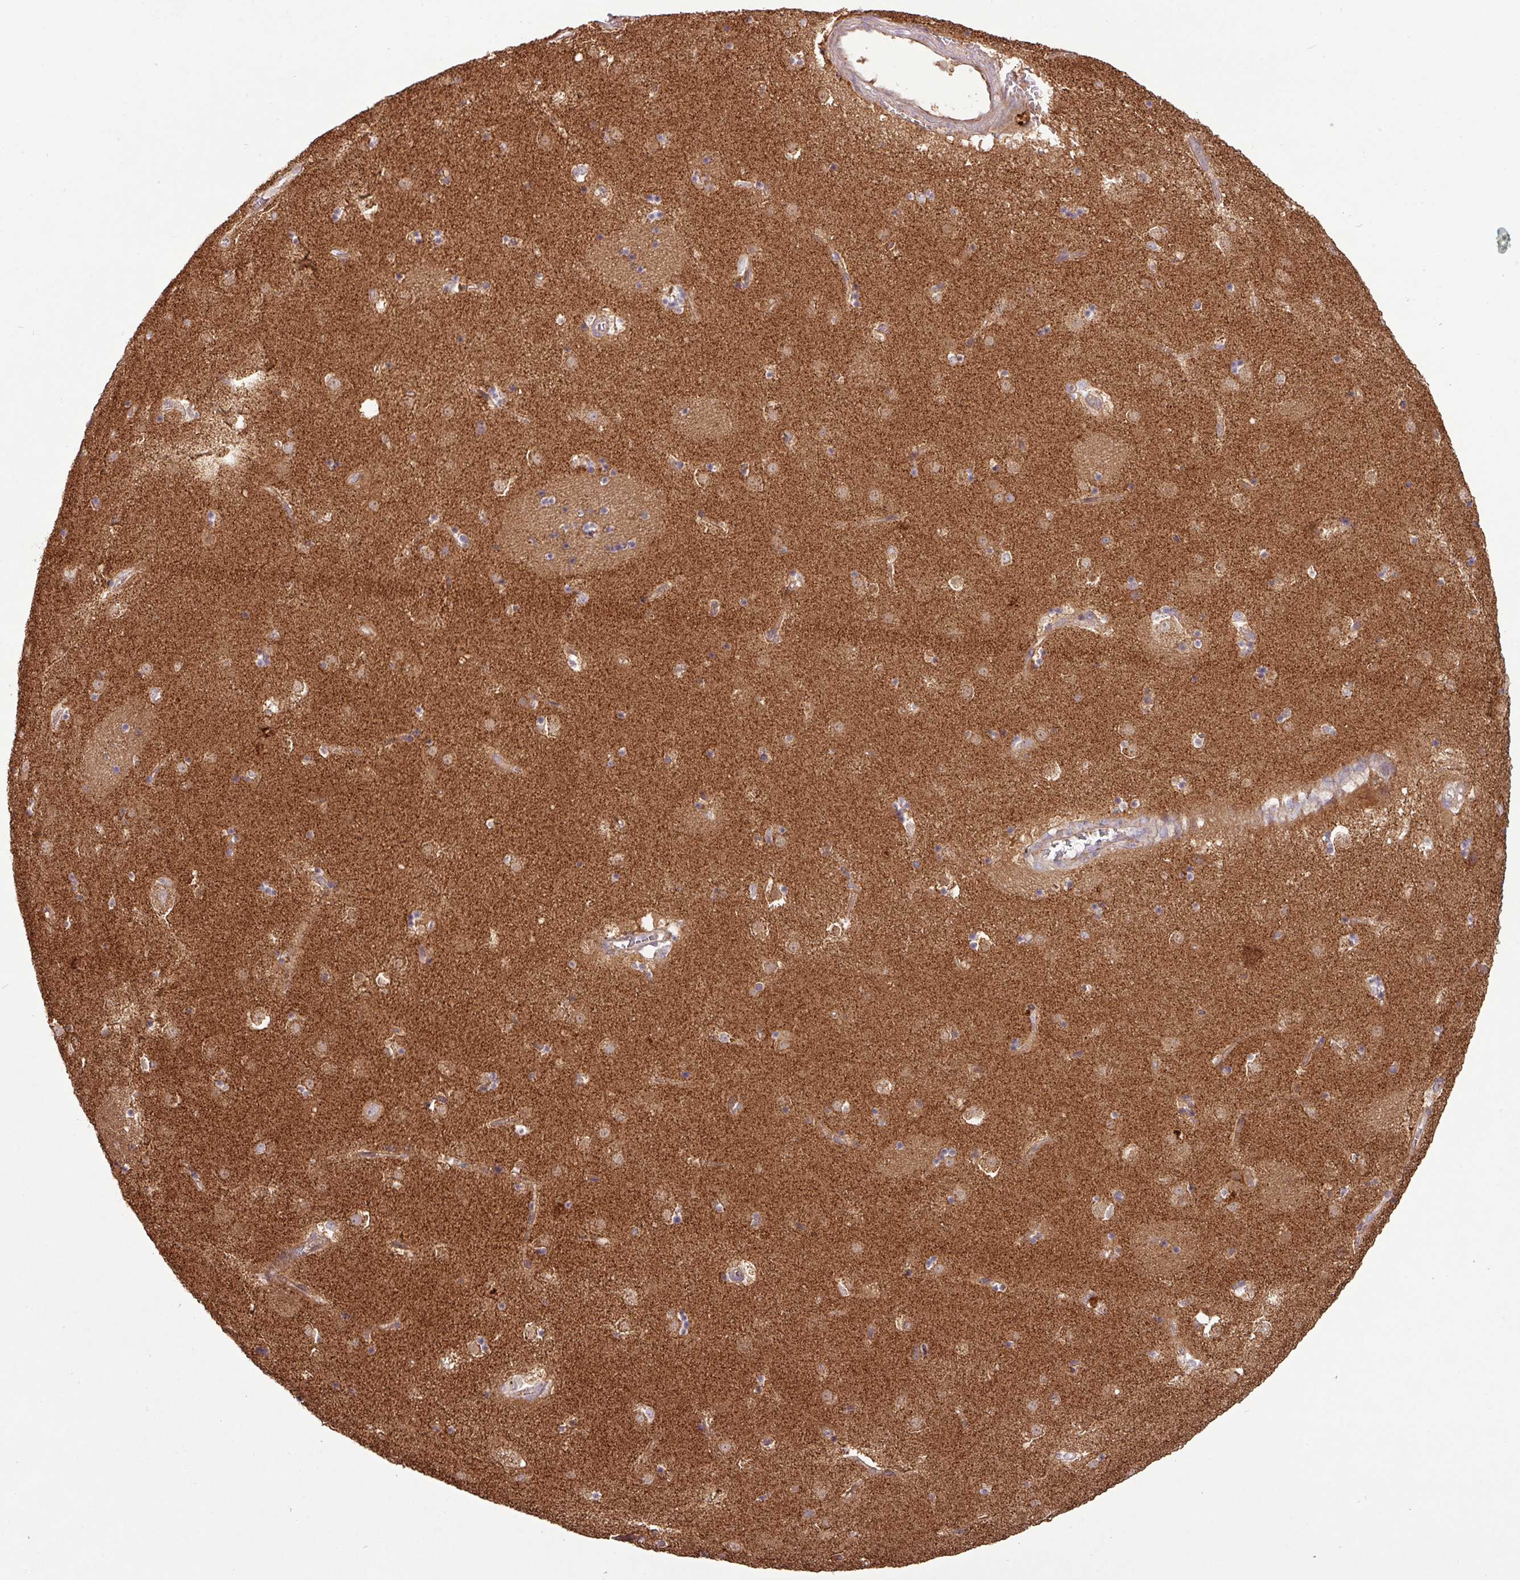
{"staining": {"intensity": "weak", "quantity": "25%-75%", "location": "cytoplasmic/membranous"}, "tissue": "caudate", "cell_type": "Glial cells", "image_type": "normal", "snomed": [{"axis": "morphology", "description": "Normal tissue, NOS"}, {"axis": "topography", "description": "Lateral ventricle wall"}], "caption": "This image exhibits immunohistochemistry (IHC) staining of unremarkable human caudate, with low weak cytoplasmic/membranous positivity in approximately 25%-75% of glial cells.", "gene": "YPEL1", "patient": {"sex": "male", "age": 58}}